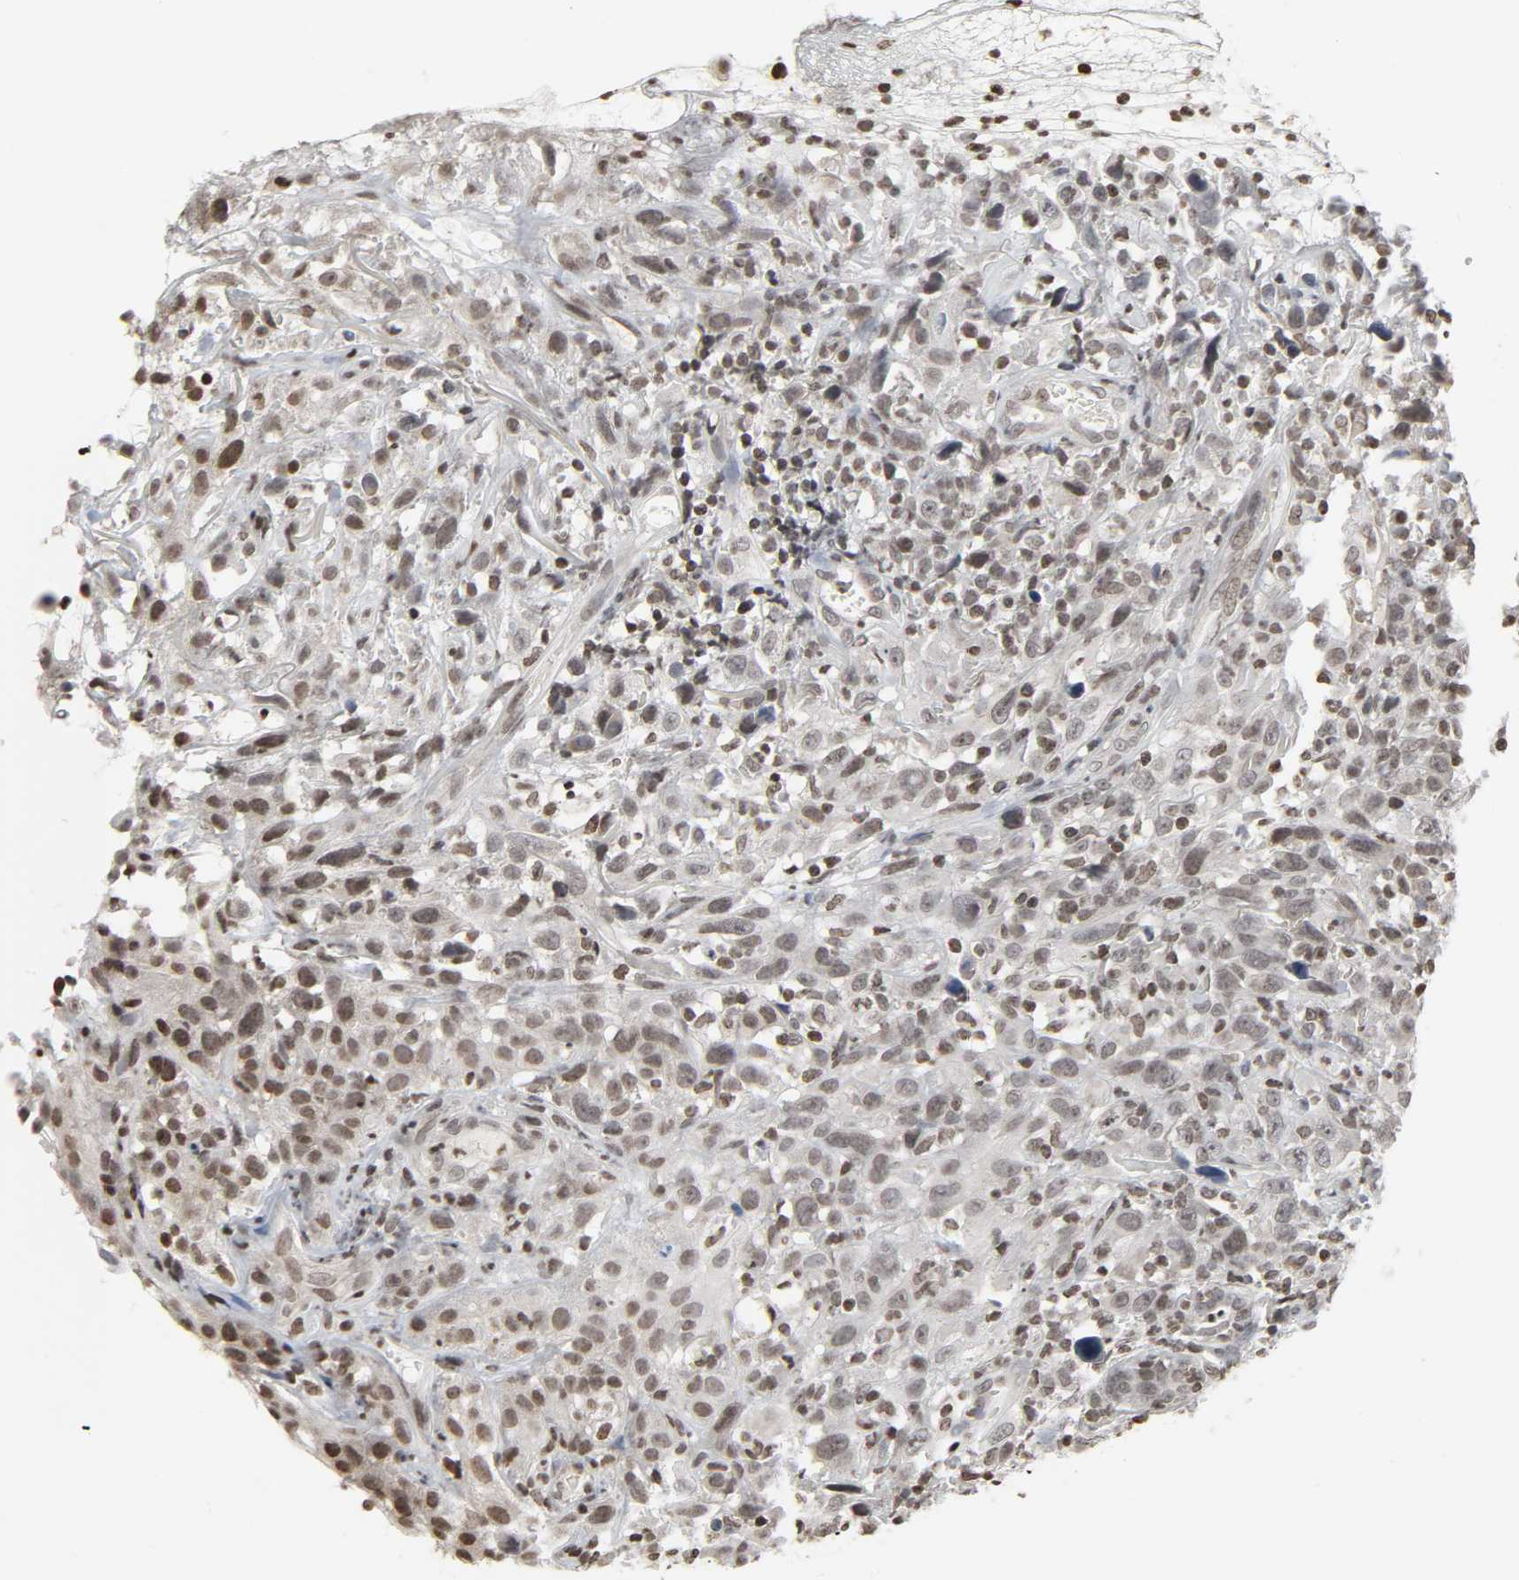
{"staining": {"intensity": "moderate", "quantity": ">75%", "location": "nuclear"}, "tissue": "thyroid cancer", "cell_type": "Tumor cells", "image_type": "cancer", "snomed": [{"axis": "morphology", "description": "Carcinoma, NOS"}, {"axis": "topography", "description": "Thyroid gland"}], "caption": "IHC of human thyroid cancer reveals medium levels of moderate nuclear staining in approximately >75% of tumor cells. (brown staining indicates protein expression, while blue staining denotes nuclei).", "gene": "ELAVL1", "patient": {"sex": "female", "age": 77}}